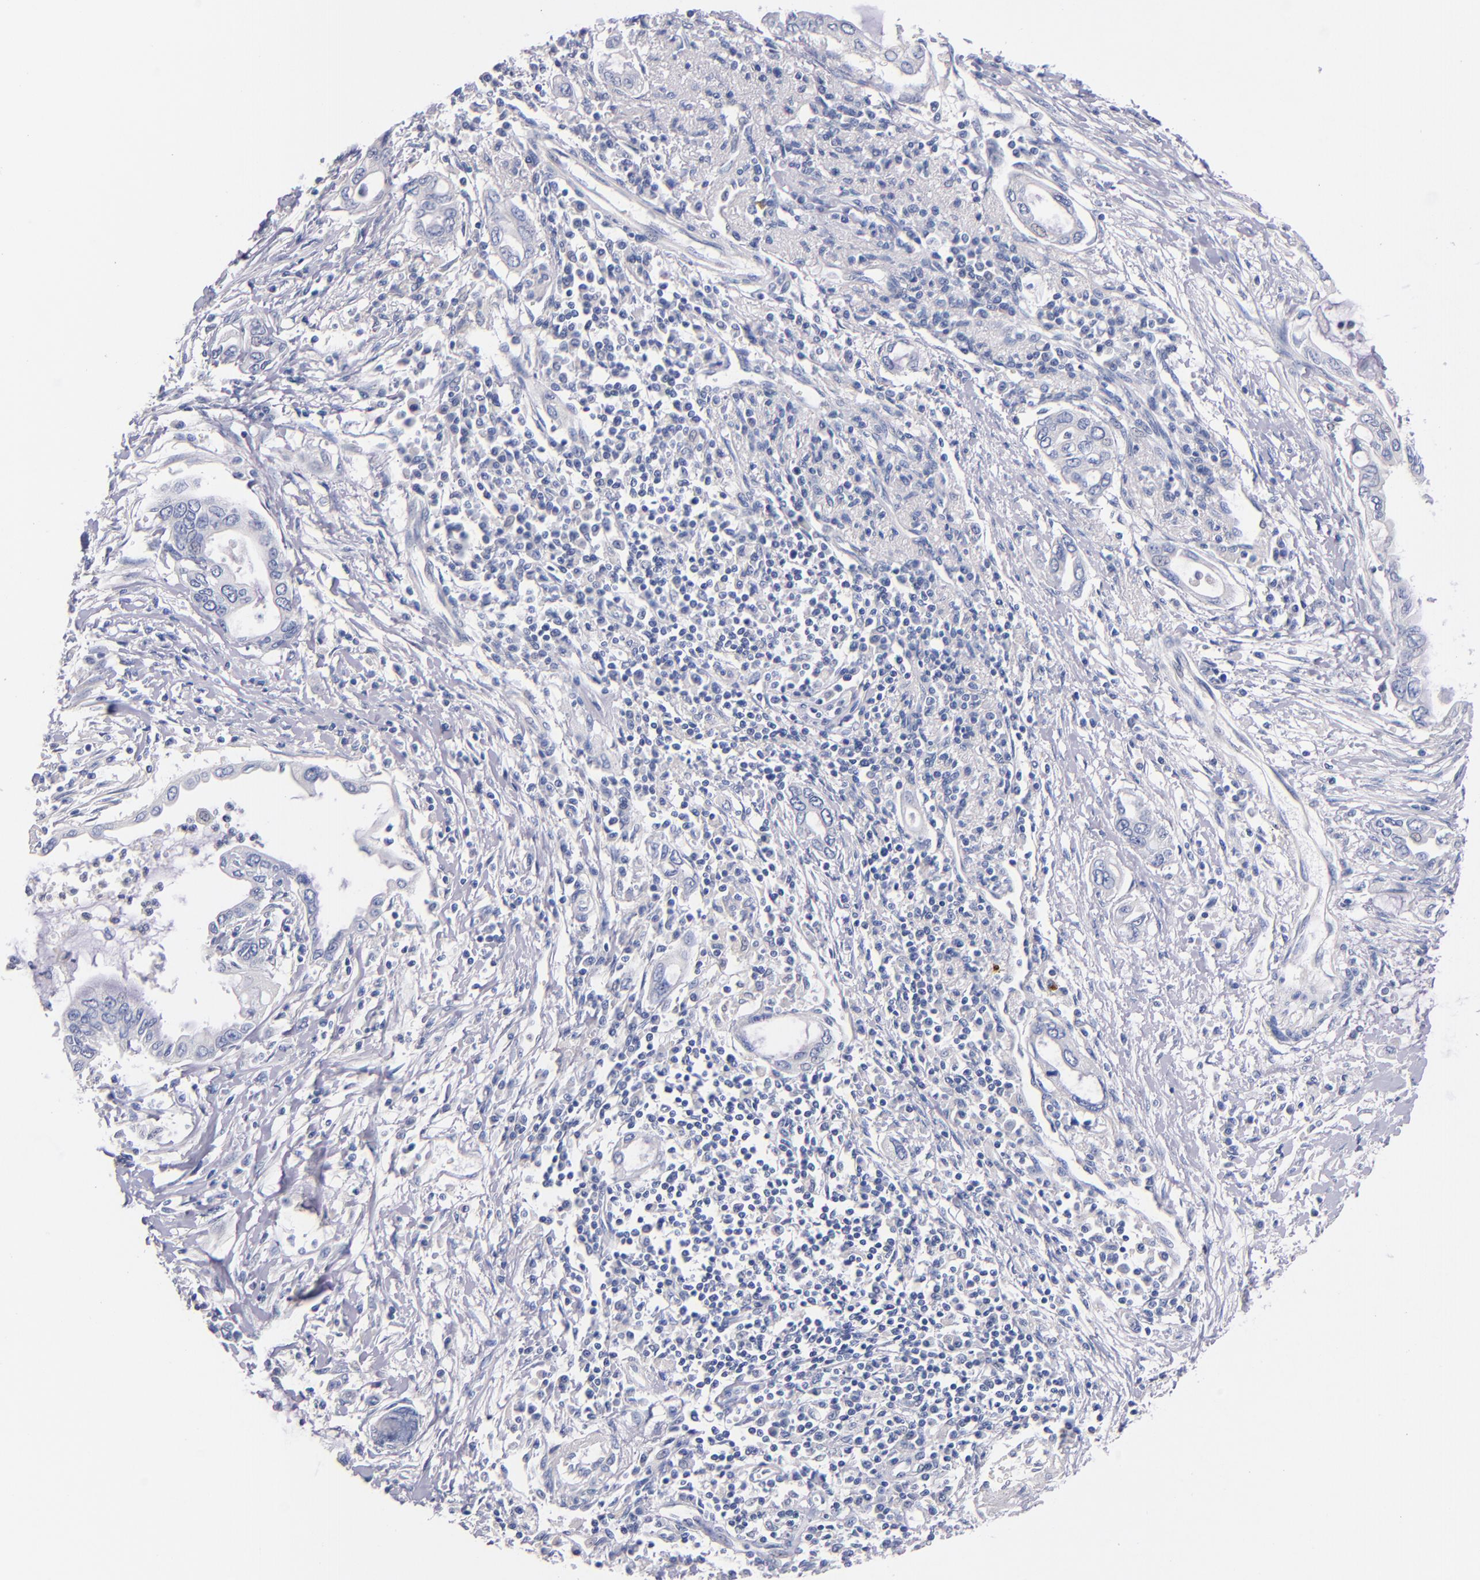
{"staining": {"intensity": "negative", "quantity": "none", "location": "none"}, "tissue": "pancreatic cancer", "cell_type": "Tumor cells", "image_type": "cancer", "snomed": [{"axis": "morphology", "description": "Adenocarcinoma, NOS"}, {"axis": "topography", "description": "Pancreas"}], "caption": "An immunohistochemistry micrograph of pancreatic cancer is shown. There is no staining in tumor cells of pancreatic cancer.", "gene": "CNTNAP2", "patient": {"sex": "female", "age": 57}}